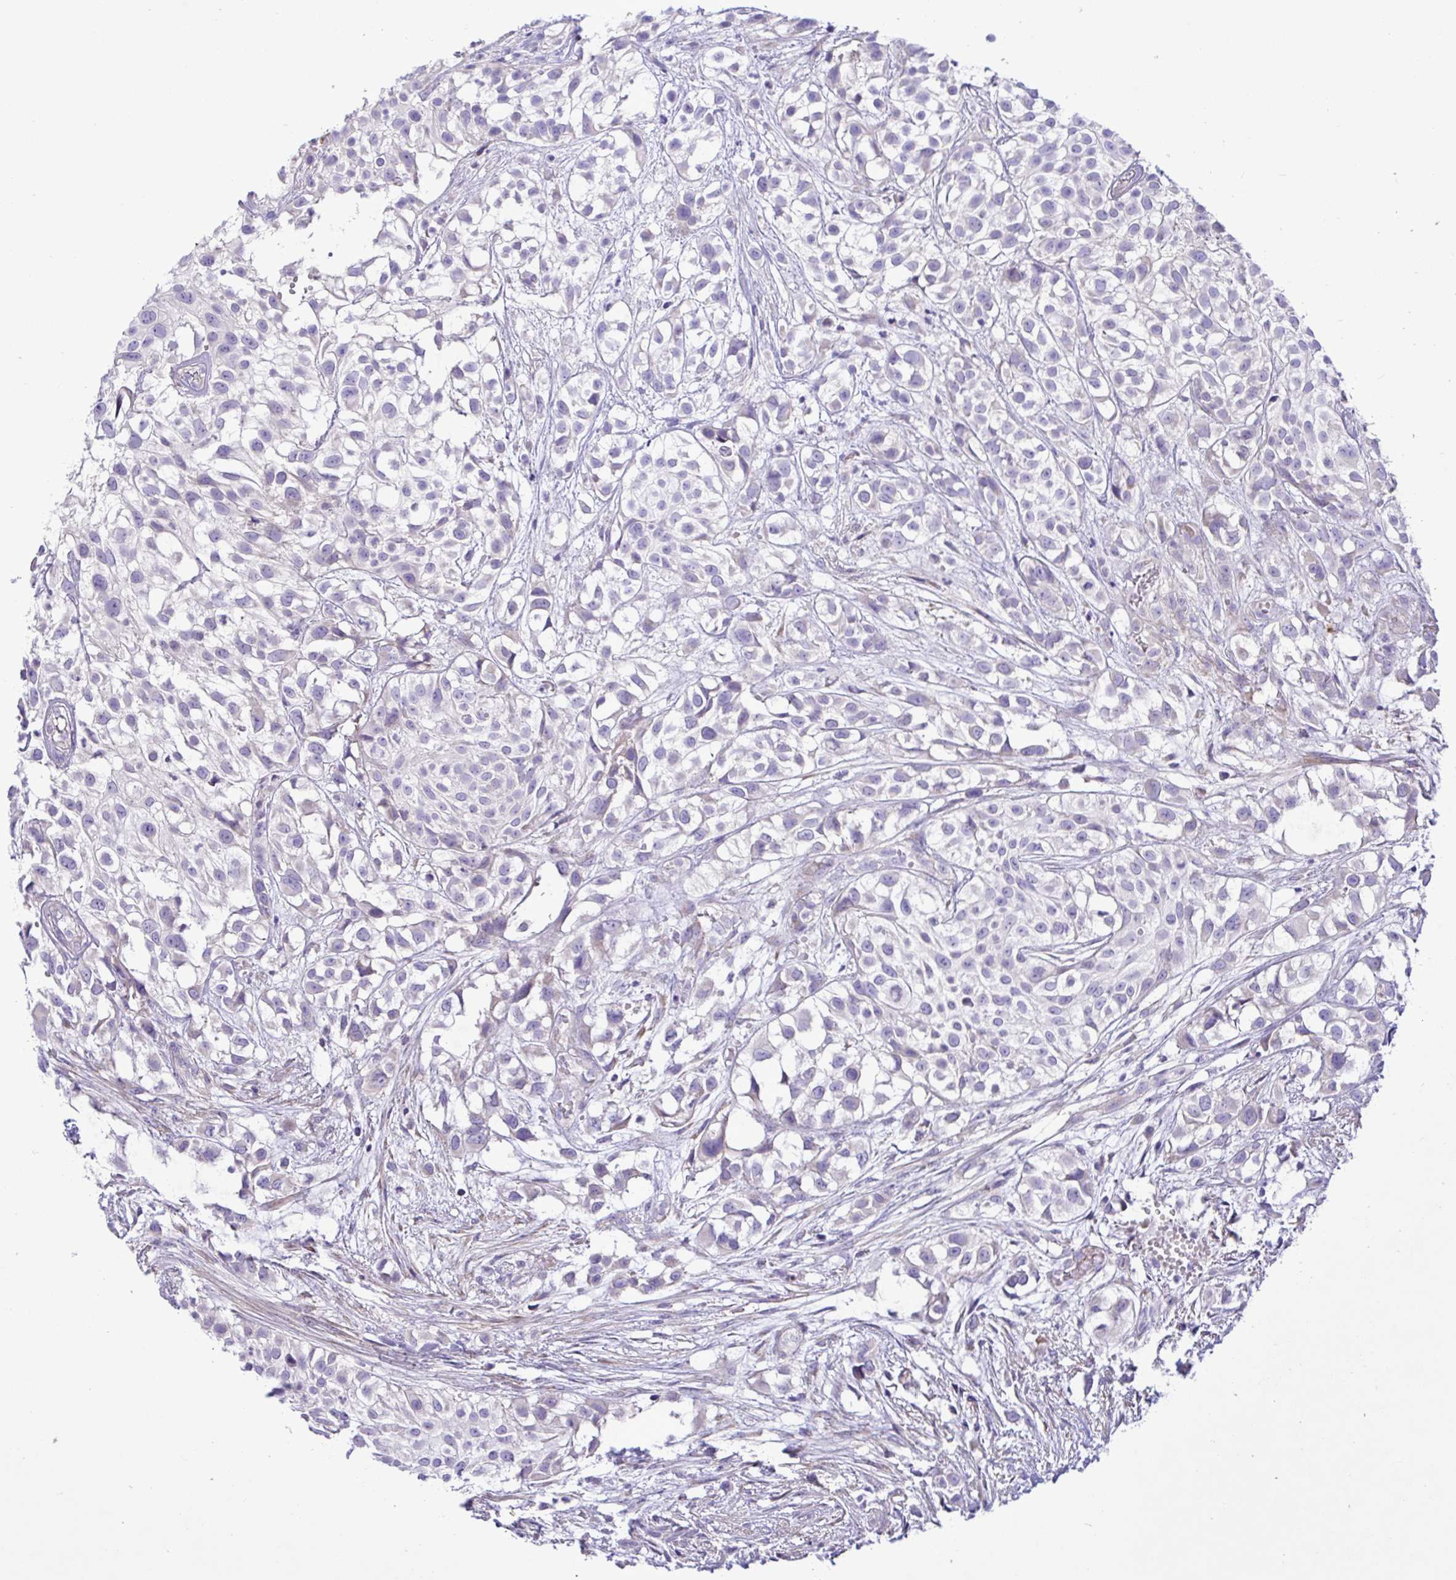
{"staining": {"intensity": "negative", "quantity": "none", "location": "none"}, "tissue": "urothelial cancer", "cell_type": "Tumor cells", "image_type": "cancer", "snomed": [{"axis": "morphology", "description": "Urothelial carcinoma, High grade"}, {"axis": "topography", "description": "Urinary bladder"}], "caption": "The immunohistochemistry (IHC) photomicrograph has no significant positivity in tumor cells of urothelial carcinoma (high-grade) tissue. (DAB (3,3'-diaminobenzidine) IHC with hematoxylin counter stain).", "gene": "FAM86B1", "patient": {"sex": "male", "age": 56}}